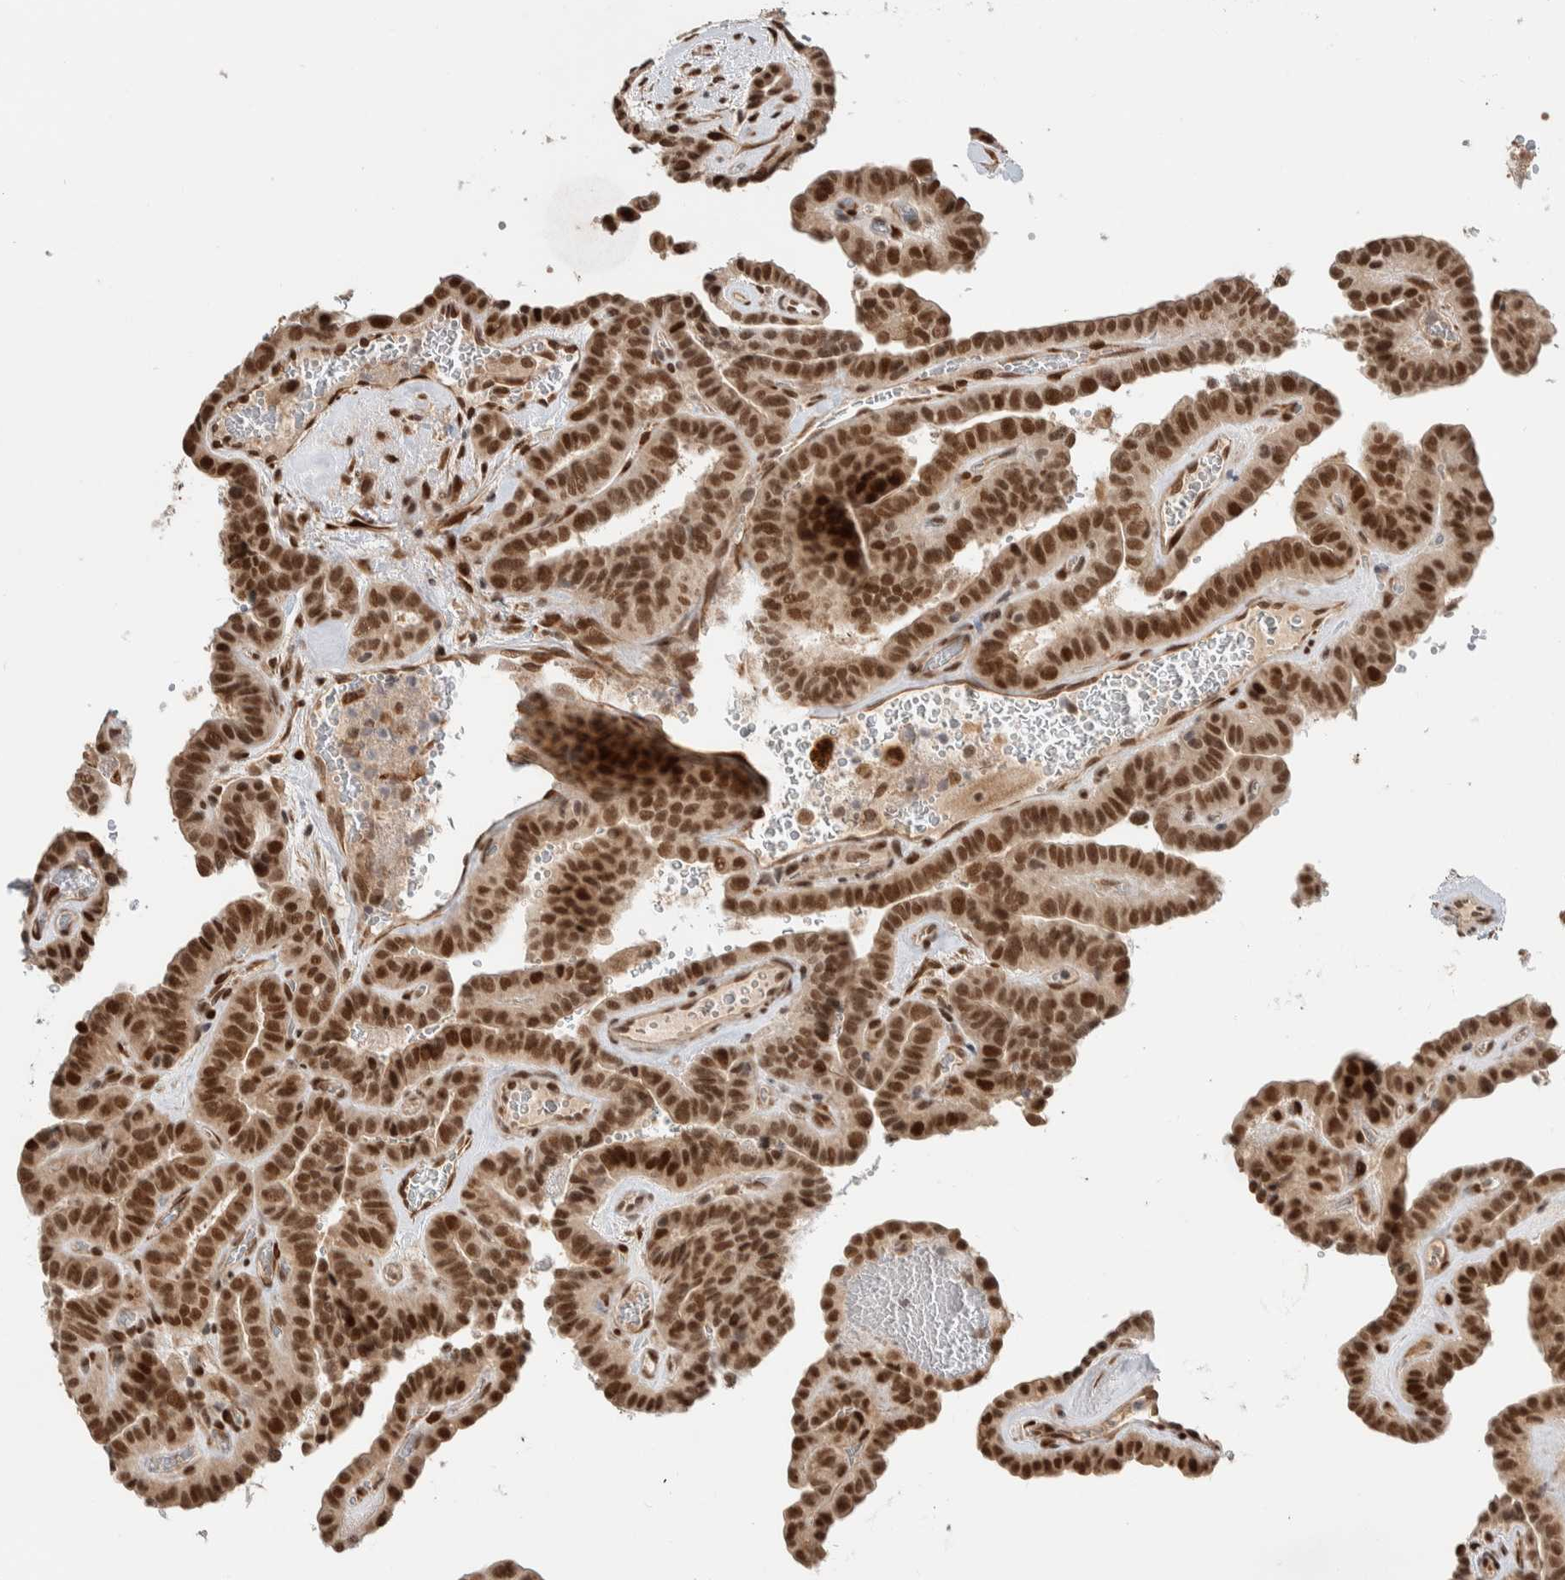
{"staining": {"intensity": "strong", "quantity": ">75%", "location": "nuclear"}, "tissue": "thyroid cancer", "cell_type": "Tumor cells", "image_type": "cancer", "snomed": [{"axis": "morphology", "description": "Papillary adenocarcinoma, NOS"}, {"axis": "topography", "description": "Thyroid gland"}], "caption": "Strong nuclear positivity for a protein is seen in about >75% of tumor cells of thyroid cancer (papillary adenocarcinoma) using immunohistochemistry (IHC).", "gene": "TNRC18", "patient": {"sex": "male", "age": 77}}